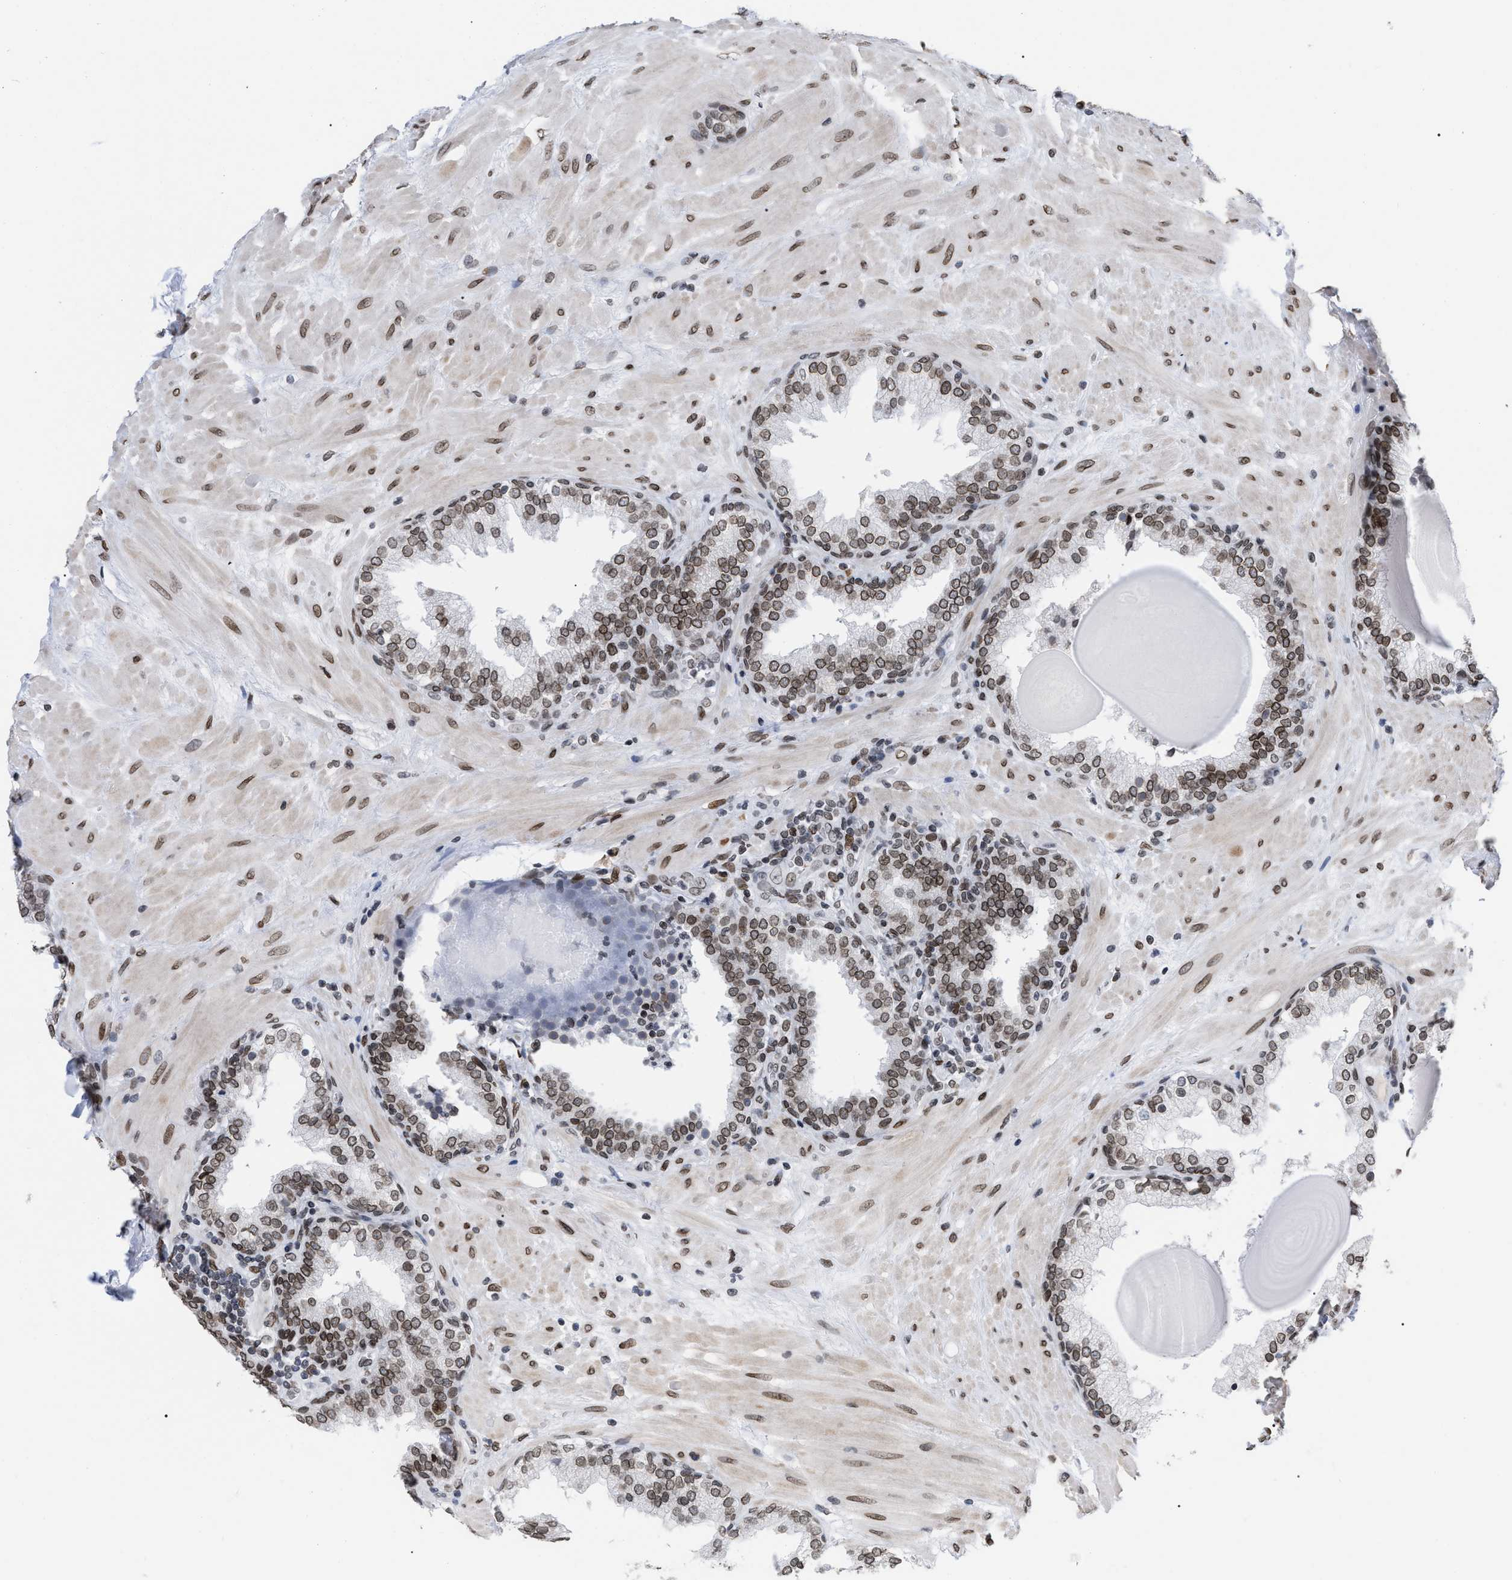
{"staining": {"intensity": "moderate", "quantity": ">75%", "location": "cytoplasmic/membranous,nuclear"}, "tissue": "prostate", "cell_type": "Glandular cells", "image_type": "normal", "snomed": [{"axis": "morphology", "description": "Normal tissue, NOS"}, {"axis": "topography", "description": "Prostate"}], "caption": "High-power microscopy captured an immunohistochemistry micrograph of unremarkable prostate, revealing moderate cytoplasmic/membranous,nuclear positivity in about >75% of glandular cells. Nuclei are stained in blue.", "gene": "TPR", "patient": {"sex": "male", "age": 51}}